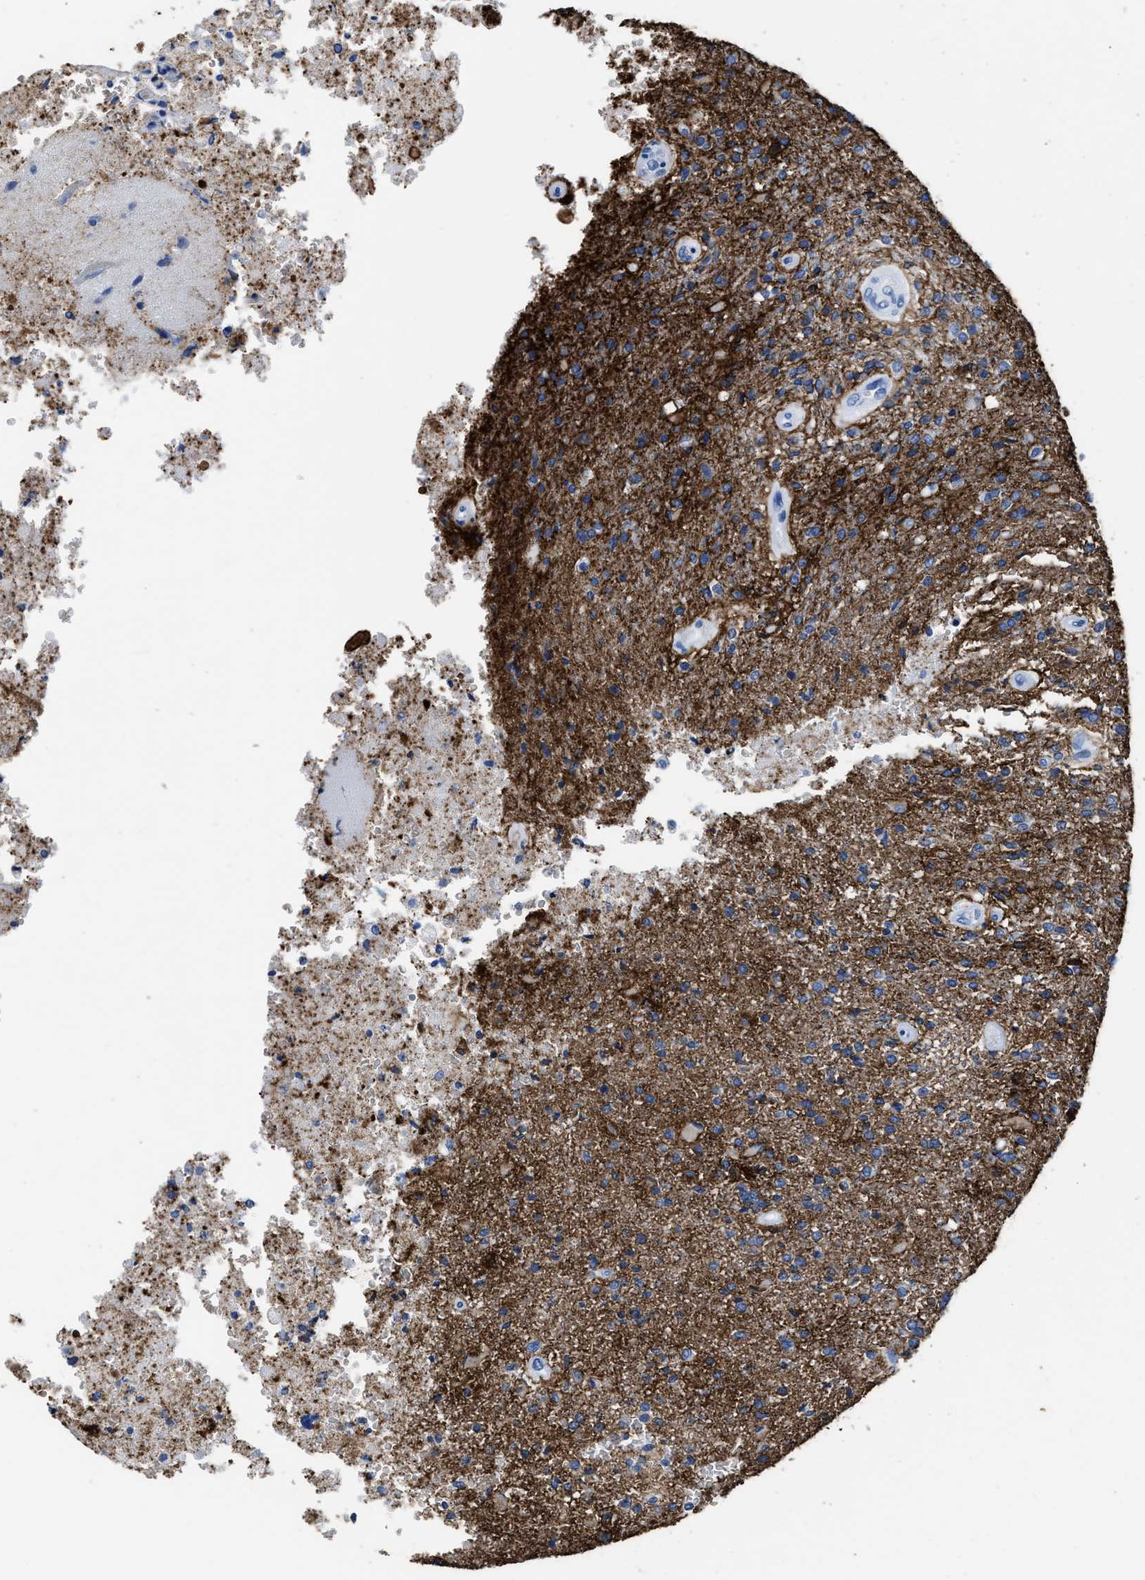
{"staining": {"intensity": "negative", "quantity": "none", "location": "none"}, "tissue": "glioma", "cell_type": "Tumor cells", "image_type": "cancer", "snomed": [{"axis": "morphology", "description": "Normal tissue, NOS"}, {"axis": "morphology", "description": "Glioma, malignant, High grade"}, {"axis": "topography", "description": "Cerebral cortex"}], "caption": "Tumor cells are negative for brown protein staining in malignant high-grade glioma.", "gene": "AQP1", "patient": {"sex": "male", "age": 77}}